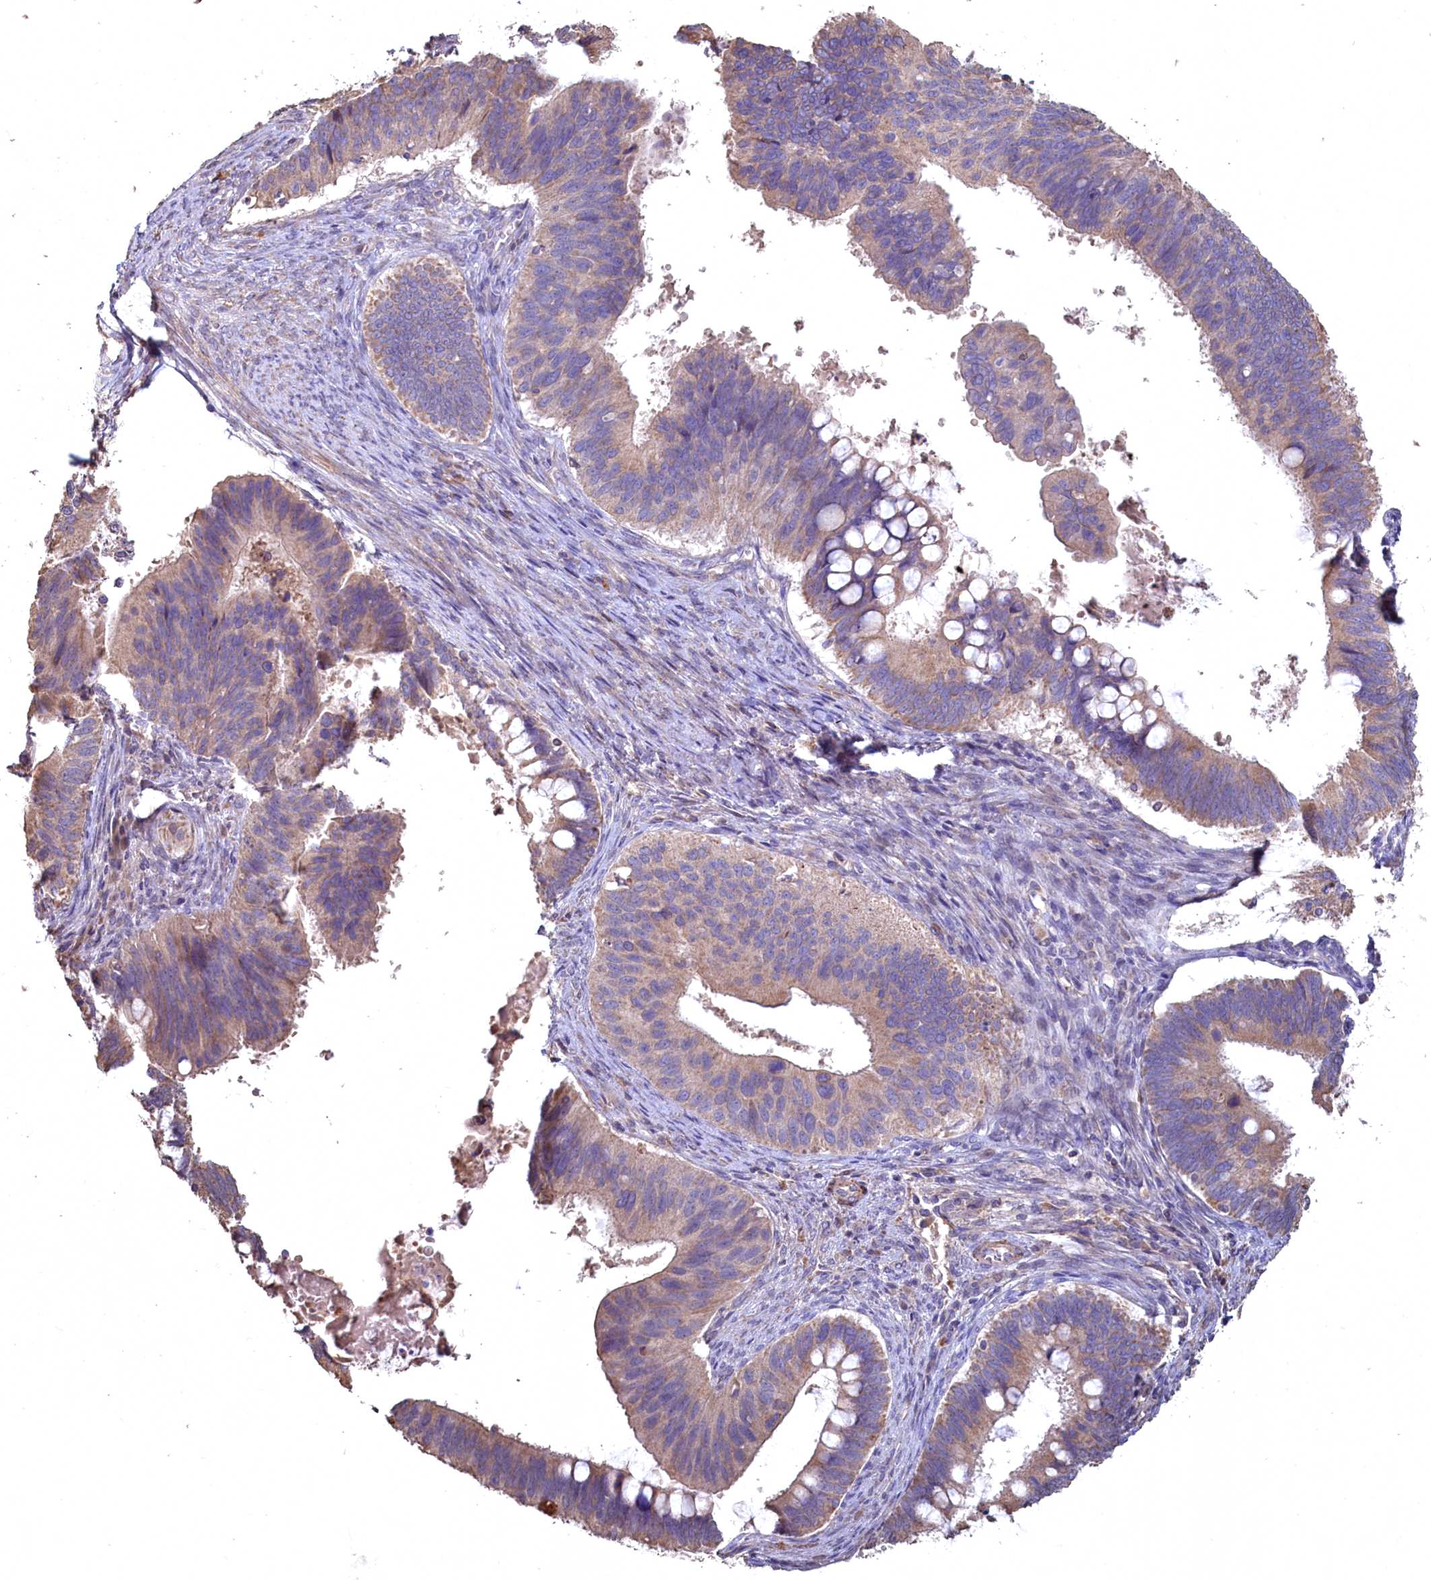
{"staining": {"intensity": "weak", "quantity": "25%-75%", "location": "cytoplasmic/membranous"}, "tissue": "cervical cancer", "cell_type": "Tumor cells", "image_type": "cancer", "snomed": [{"axis": "morphology", "description": "Adenocarcinoma, NOS"}, {"axis": "topography", "description": "Cervix"}], "caption": "High-magnification brightfield microscopy of cervical cancer (adenocarcinoma) stained with DAB (brown) and counterstained with hematoxylin (blue). tumor cells exhibit weak cytoplasmic/membranous expression is present in about25%-75% of cells.", "gene": "FUNDC1", "patient": {"sex": "female", "age": 42}}